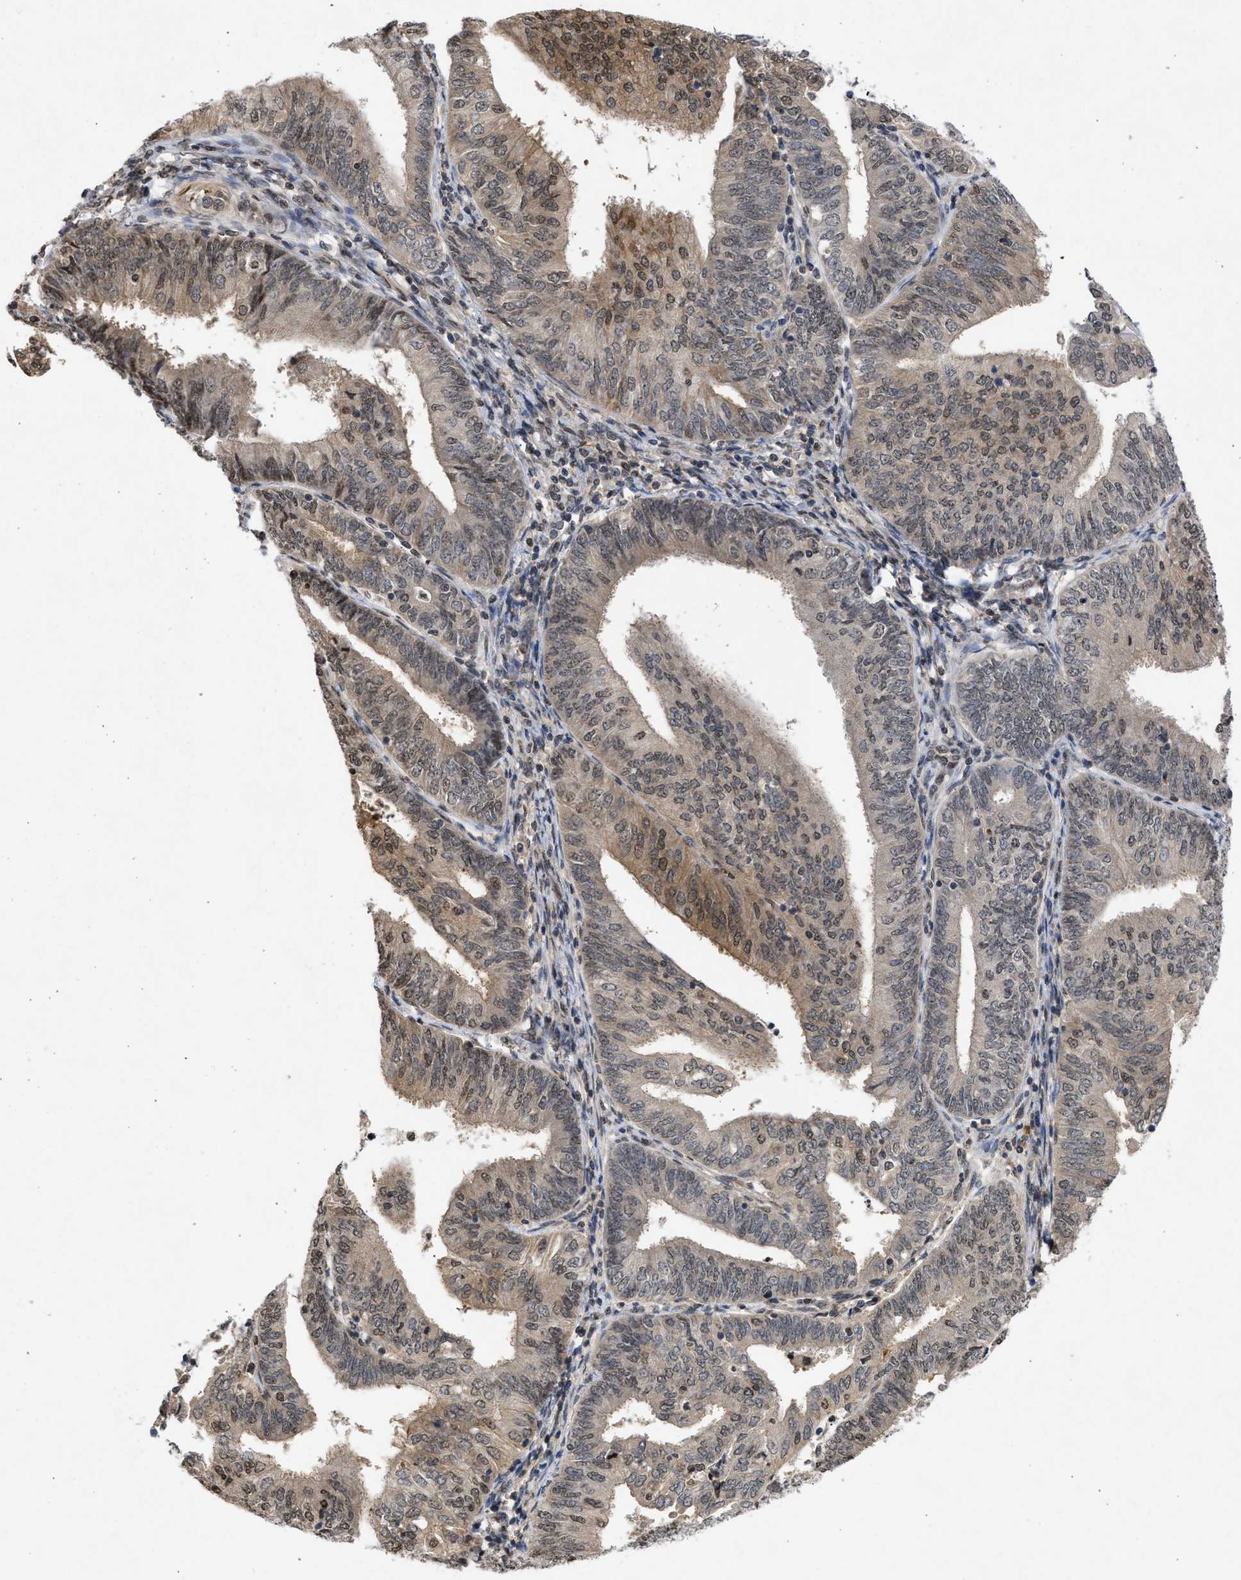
{"staining": {"intensity": "moderate", "quantity": "25%-75%", "location": "cytoplasmic/membranous,nuclear"}, "tissue": "endometrial cancer", "cell_type": "Tumor cells", "image_type": "cancer", "snomed": [{"axis": "morphology", "description": "Adenocarcinoma, NOS"}, {"axis": "topography", "description": "Endometrium"}], "caption": "Tumor cells exhibit moderate cytoplasmic/membranous and nuclear expression in approximately 25%-75% of cells in endometrial adenocarcinoma.", "gene": "NUP35", "patient": {"sex": "female", "age": 58}}